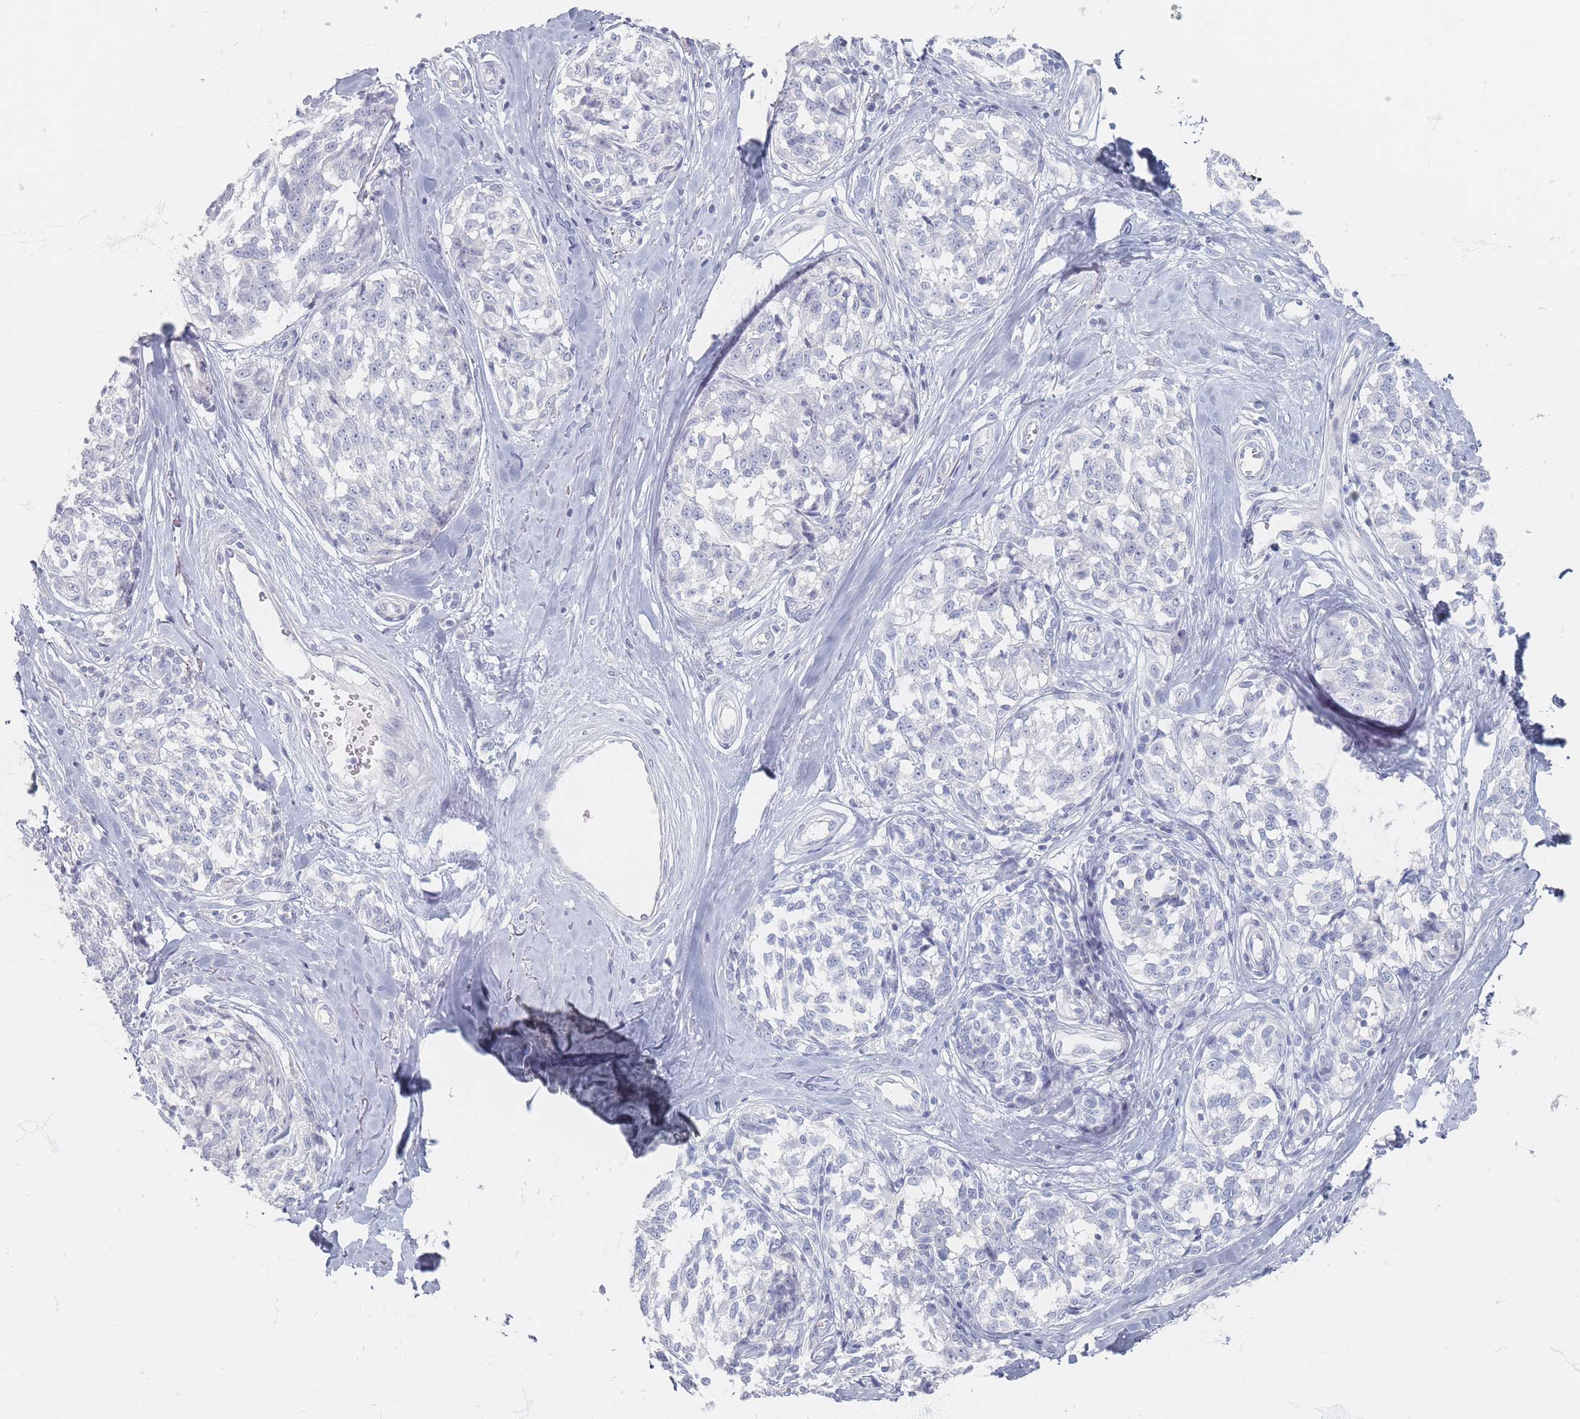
{"staining": {"intensity": "negative", "quantity": "none", "location": "none"}, "tissue": "melanoma", "cell_type": "Tumor cells", "image_type": "cancer", "snomed": [{"axis": "morphology", "description": "Normal tissue, NOS"}, {"axis": "morphology", "description": "Malignant melanoma, NOS"}, {"axis": "topography", "description": "Skin"}], "caption": "The histopathology image demonstrates no significant positivity in tumor cells of melanoma. The staining is performed using DAB brown chromogen with nuclei counter-stained in using hematoxylin.", "gene": "CD37", "patient": {"sex": "female", "age": 64}}